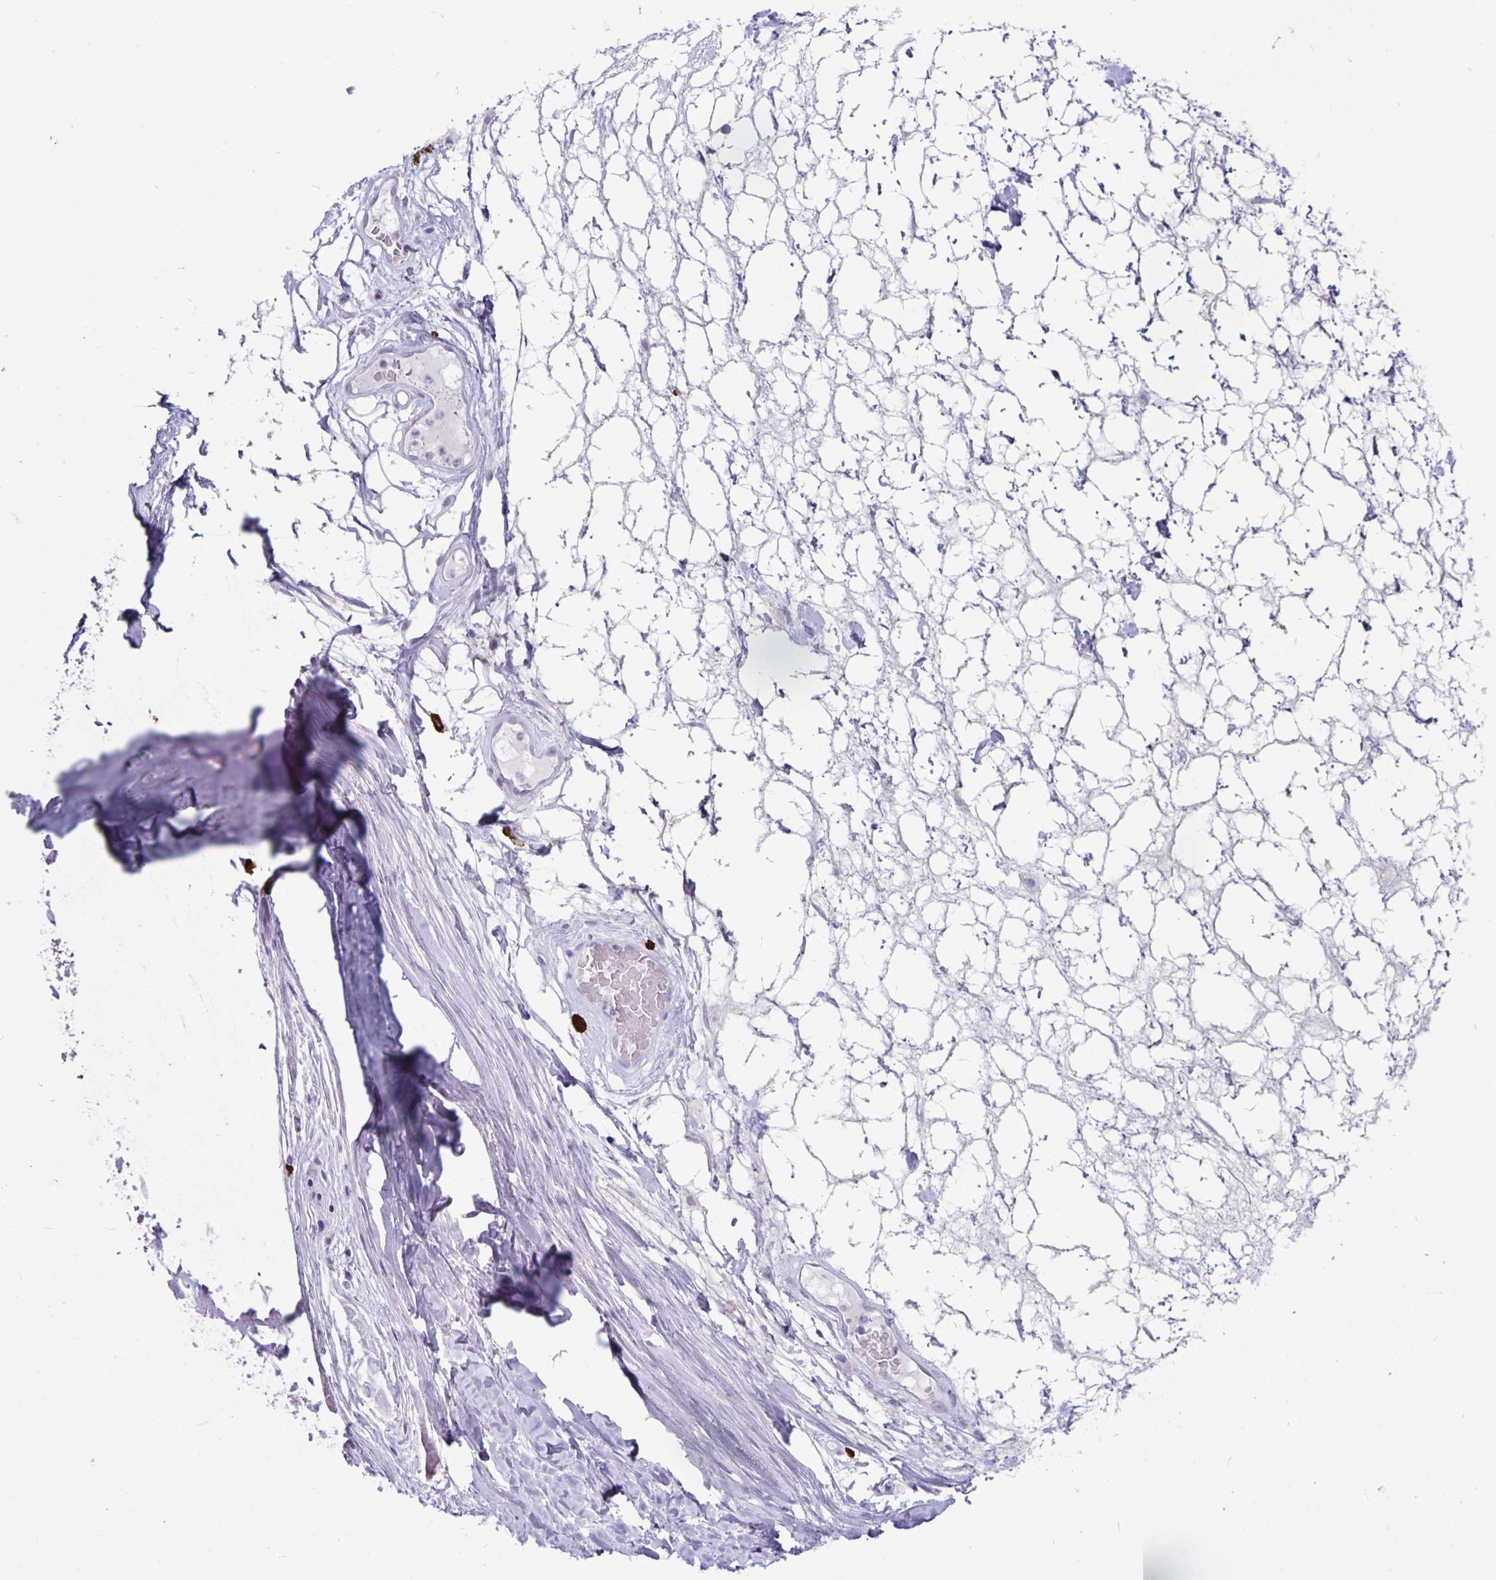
{"staining": {"intensity": "negative", "quantity": "none", "location": "none"}, "tissue": "adipose tissue", "cell_type": "Adipocytes", "image_type": "normal", "snomed": [{"axis": "morphology", "description": "Normal tissue, NOS"}, {"axis": "topography", "description": "Lymph node"}, {"axis": "topography", "description": "Cartilage tissue"}, {"axis": "topography", "description": "Nasopharynx"}], "caption": "Adipocytes show no significant protein expression in benign adipose tissue.", "gene": "GZMK", "patient": {"sex": "male", "age": 63}}